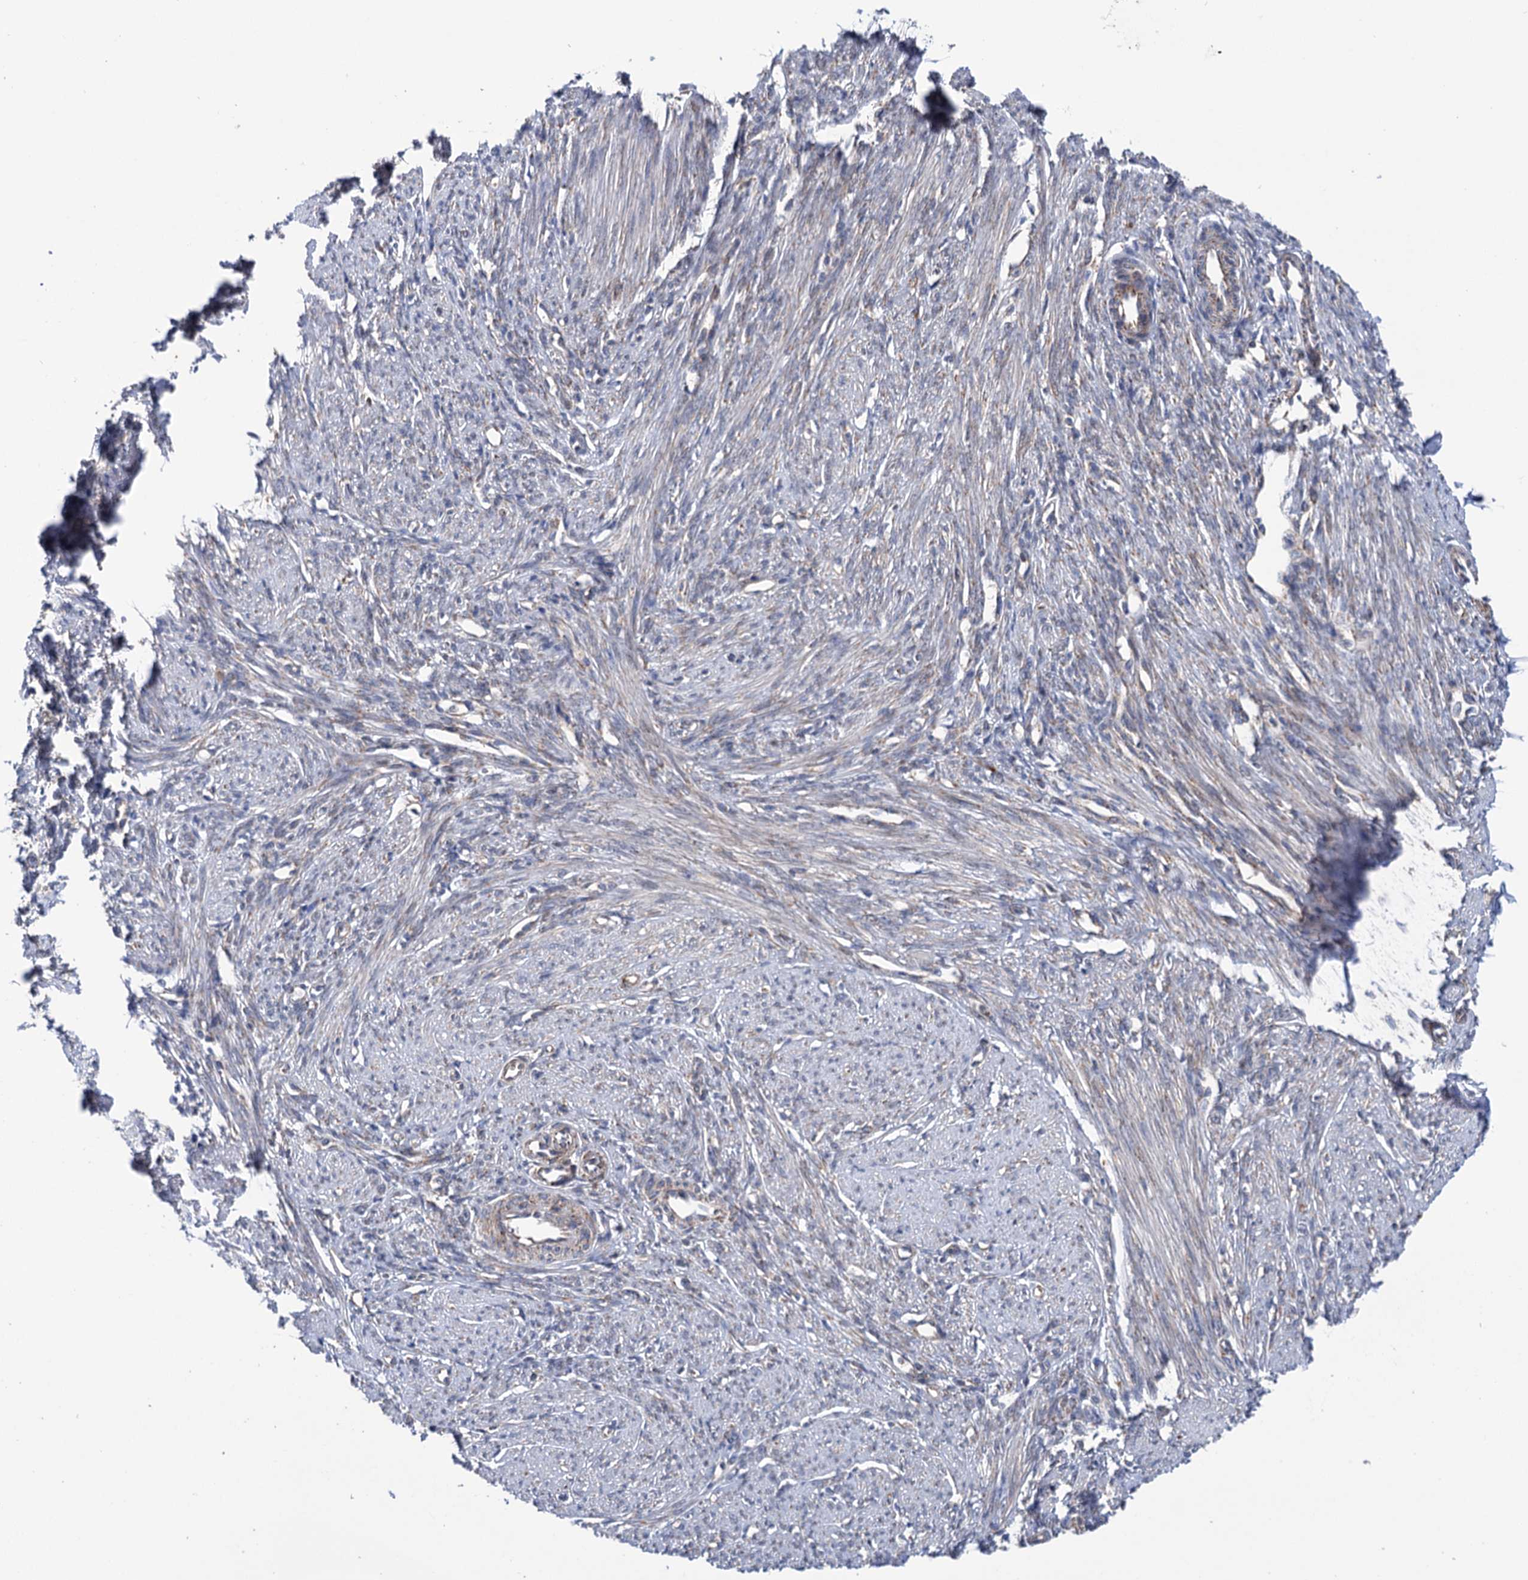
{"staining": {"intensity": "moderate", "quantity": "25%-75%", "location": "cytoplasmic/membranous"}, "tissue": "smooth muscle", "cell_type": "Smooth muscle cells", "image_type": "normal", "snomed": [{"axis": "morphology", "description": "Normal tissue, NOS"}, {"axis": "topography", "description": "Smooth muscle"}, {"axis": "topography", "description": "Uterus"}], "caption": "Protein positivity by immunohistochemistry (IHC) reveals moderate cytoplasmic/membranous staining in approximately 25%-75% of smooth muscle cells in normal smooth muscle.", "gene": "SUCLA2", "patient": {"sex": "female", "age": 59}}